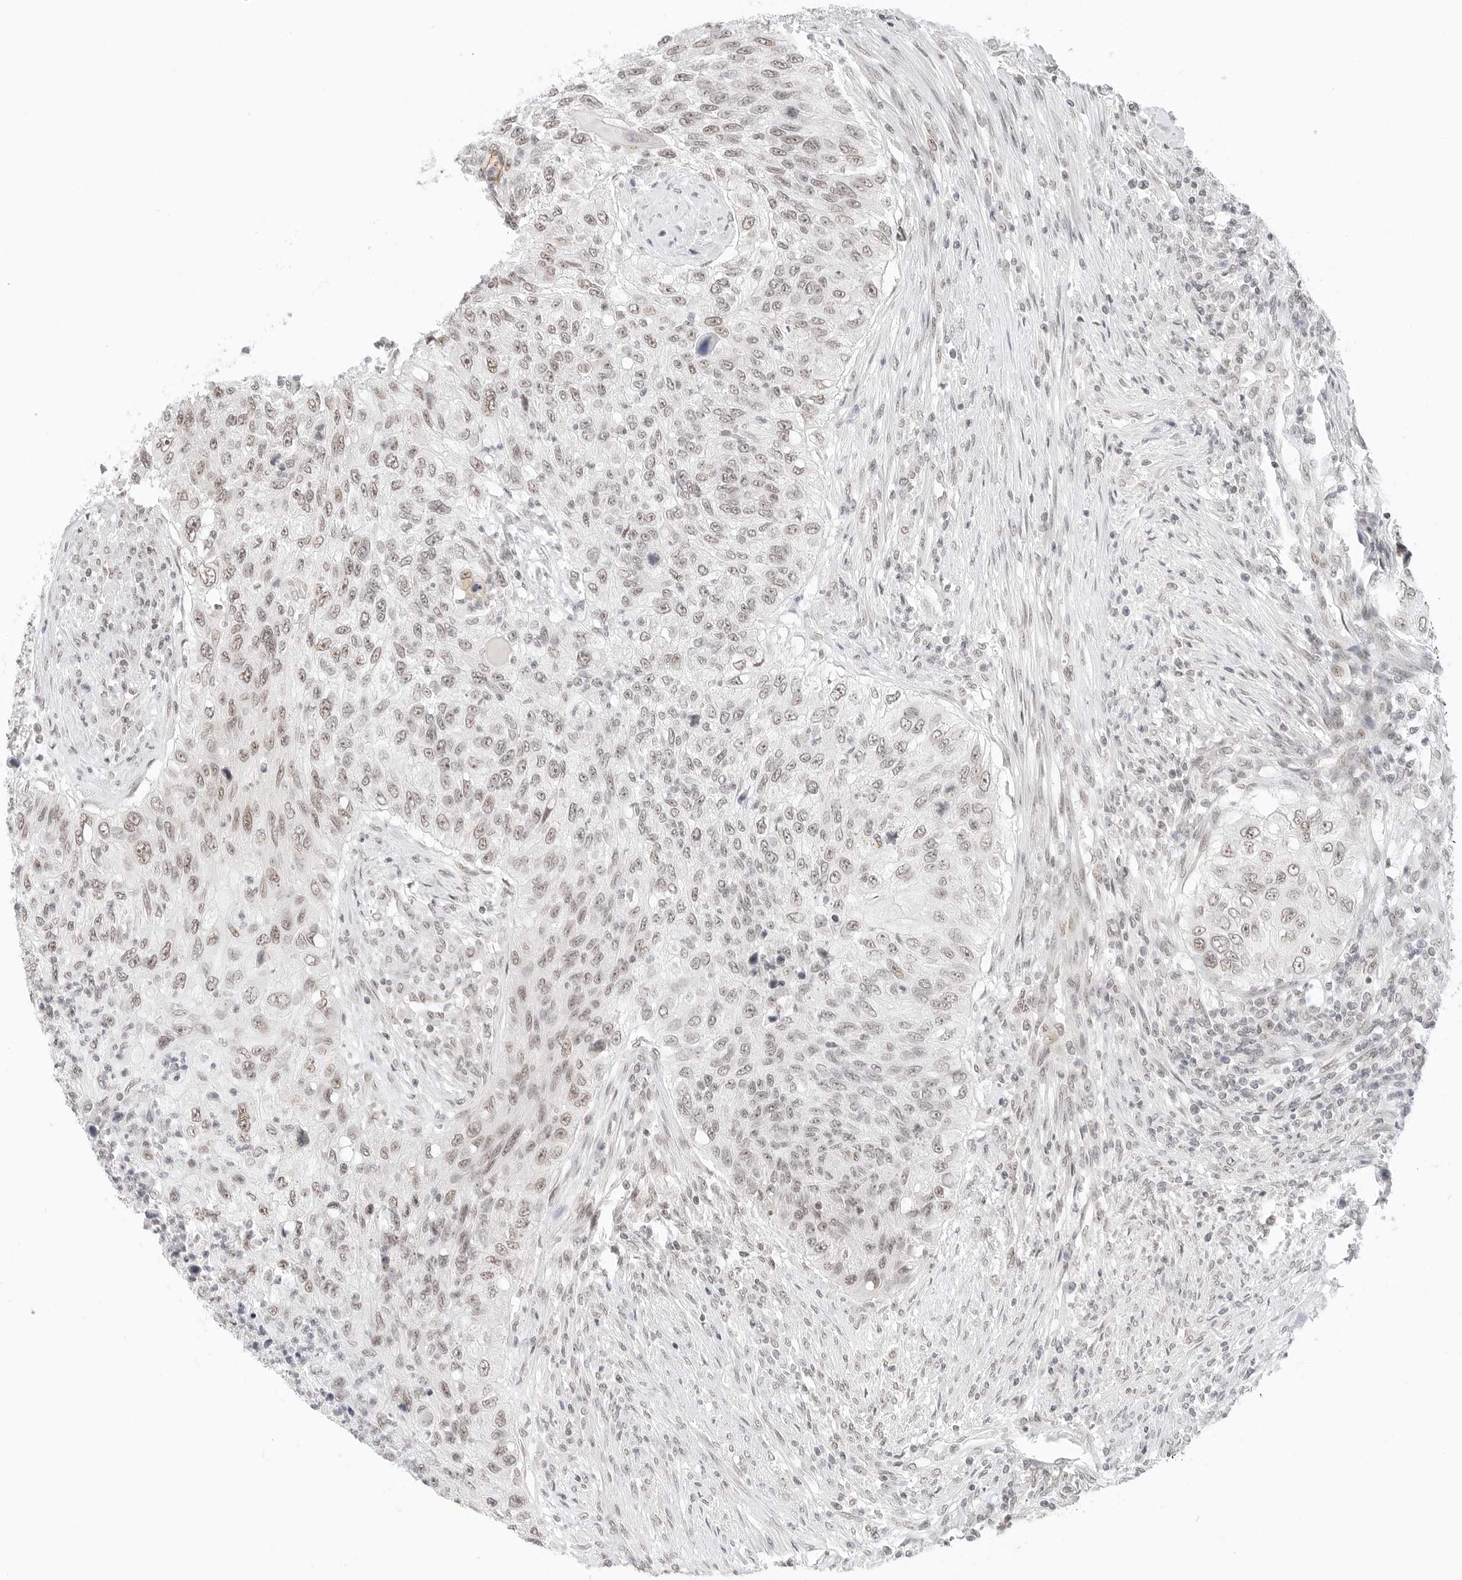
{"staining": {"intensity": "weak", "quantity": "25%-75%", "location": "nuclear"}, "tissue": "urothelial cancer", "cell_type": "Tumor cells", "image_type": "cancer", "snomed": [{"axis": "morphology", "description": "Urothelial carcinoma, High grade"}, {"axis": "topography", "description": "Urinary bladder"}], "caption": "Brown immunohistochemical staining in human urothelial carcinoma (high-grade) exhibits weak nuclear staining in about 25%-75% of tumor cells.", "gene": "NEO1", "patient": {"sex": "female", "age": 60}}